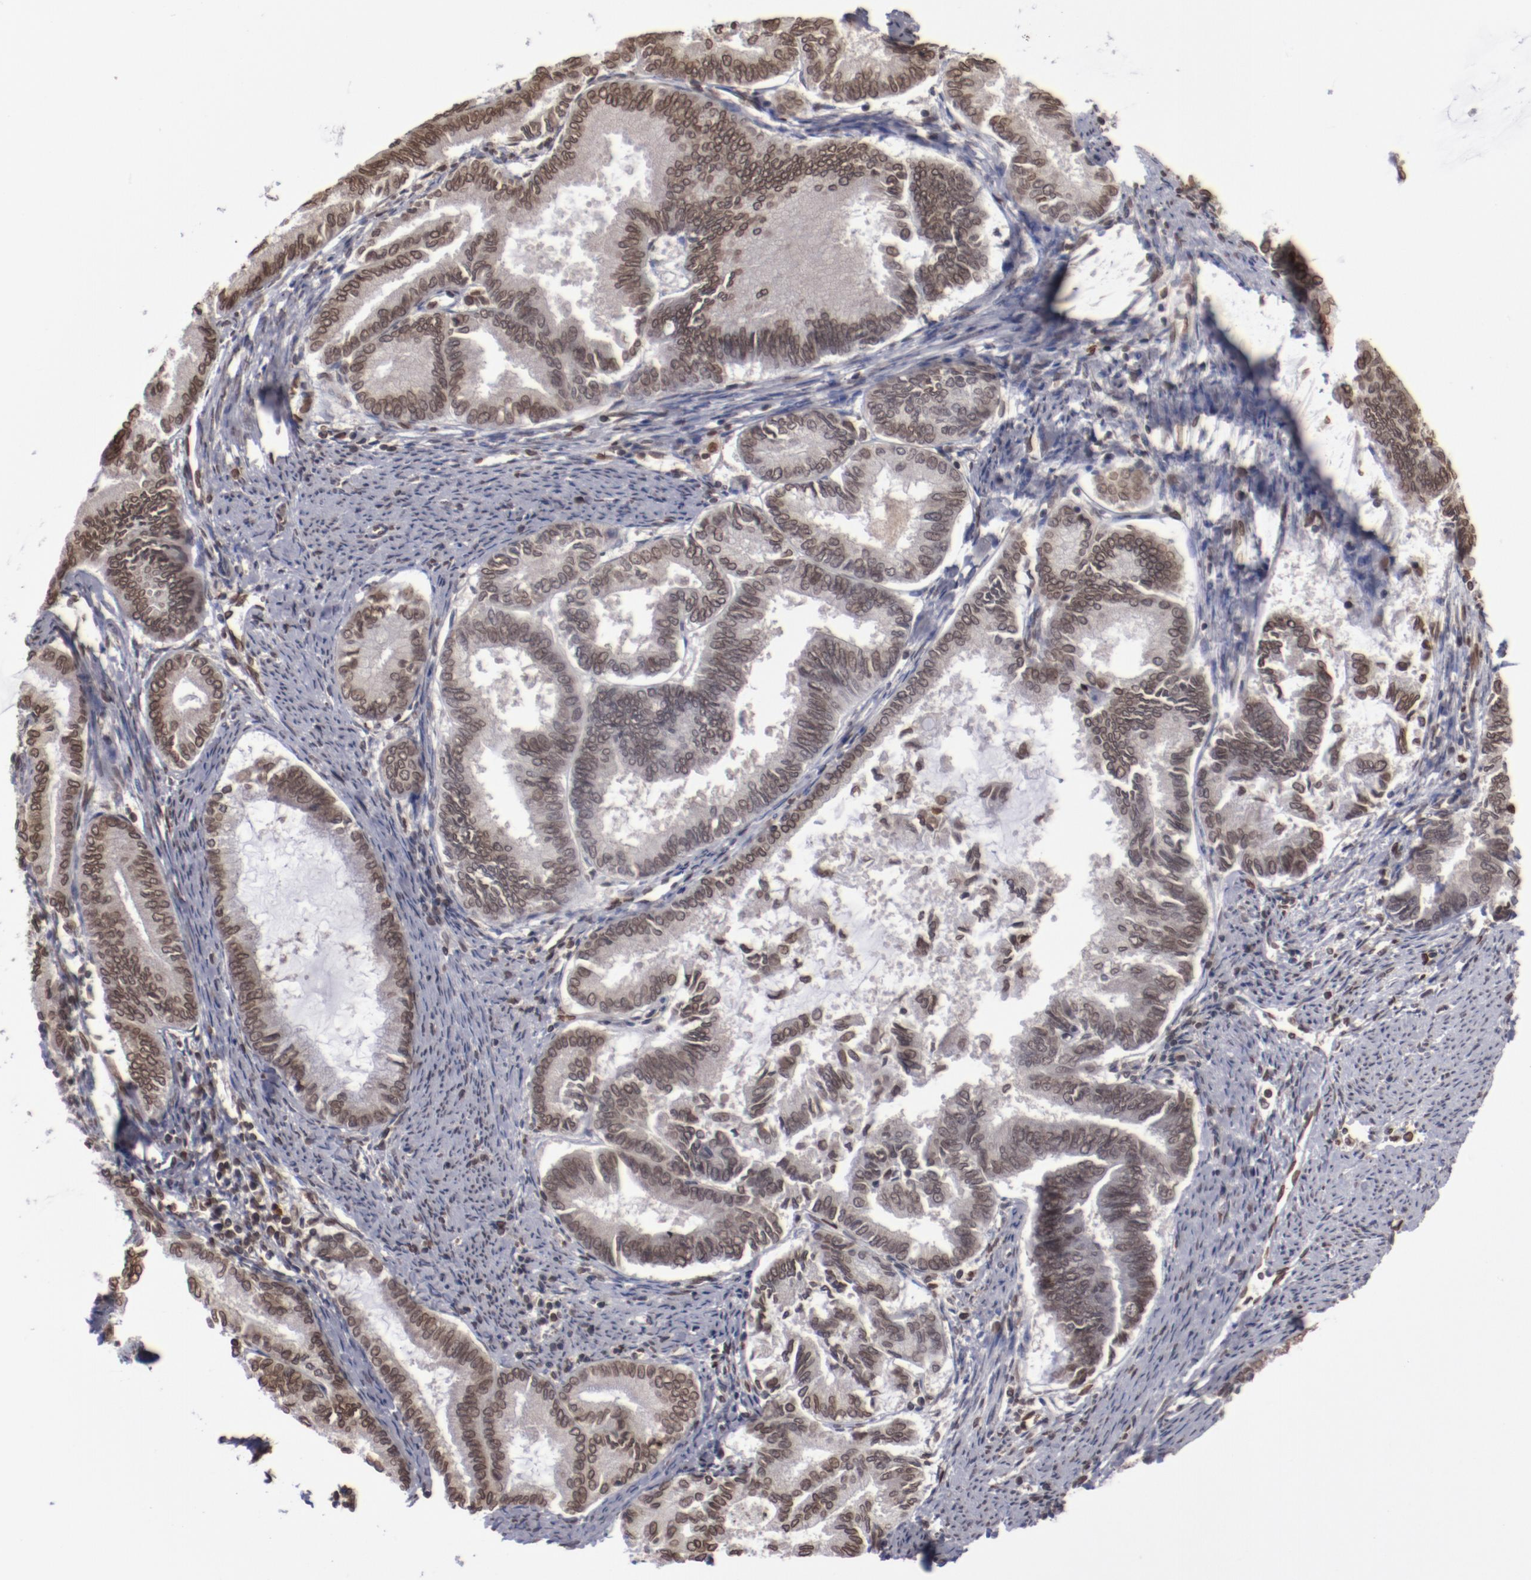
{"staining": {"intensity": "strong", "quantity": ">75%", "location": "nuclear"}, "tissue": "endometrial cancer", "cell_type": "Tumor cells", "image_type": "cancer", "snomed": [{"axis": "morphology", "description": "Adenocarcinoma, NOS"}, {"axis": "topography", "description": "Endometrium"}], "caption": "Protein staining demonstrates strong nuclear expression in approximately >75% of tumor cells in endometrial cancer. (IHC, brightfield microscopy, high magnification).", "gene": "AKT1", "patient": {"sex": "female", "age": 86}}